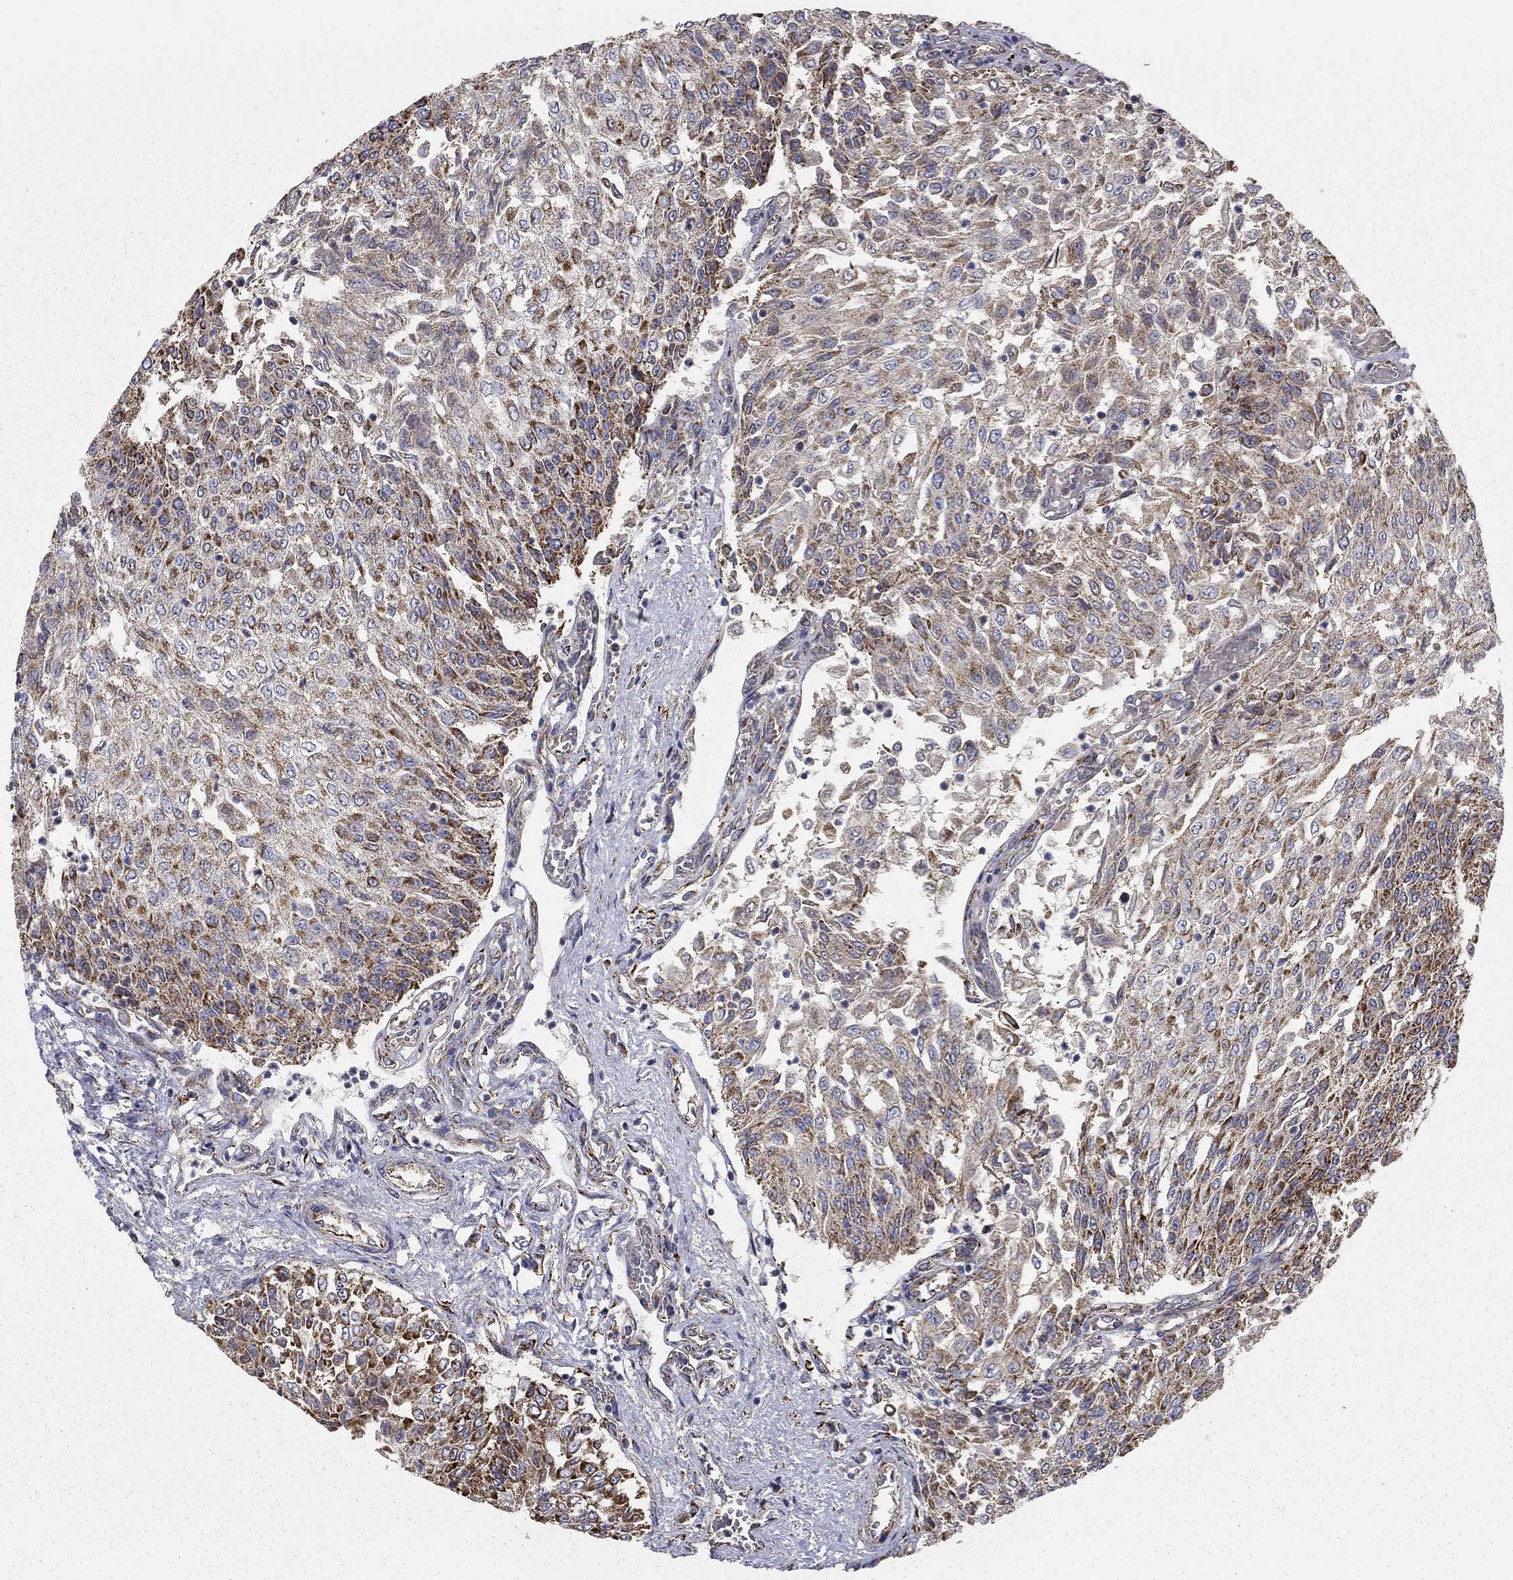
{"staining": {"intensity": "strong", "quantity": "<25%", "location": "cytoplasmic/membranous"}, "tissue": "urothelial cancer", "cell_type": "Tumor cells", "image_type": "cancer", "snomed": [{"axis": "morphology", "description": "Urothelial carcinoma, Low grade"}, {"axis": "topography", "description": "Urinary bladder"}], "caption": "Protein staining displays strong cytoplasmic/membranous staining in about <25% of tumor cells in urothelial carcinoma (low-grade). The protein of interest is stained brown, and the nuclei are stained in blue (DAB (3,3'-diaminobenzidine) IHC with brightfield microscopy, high magnification).", "gene": "GCSH", "patient": {"sex": "male", "age": 78}}